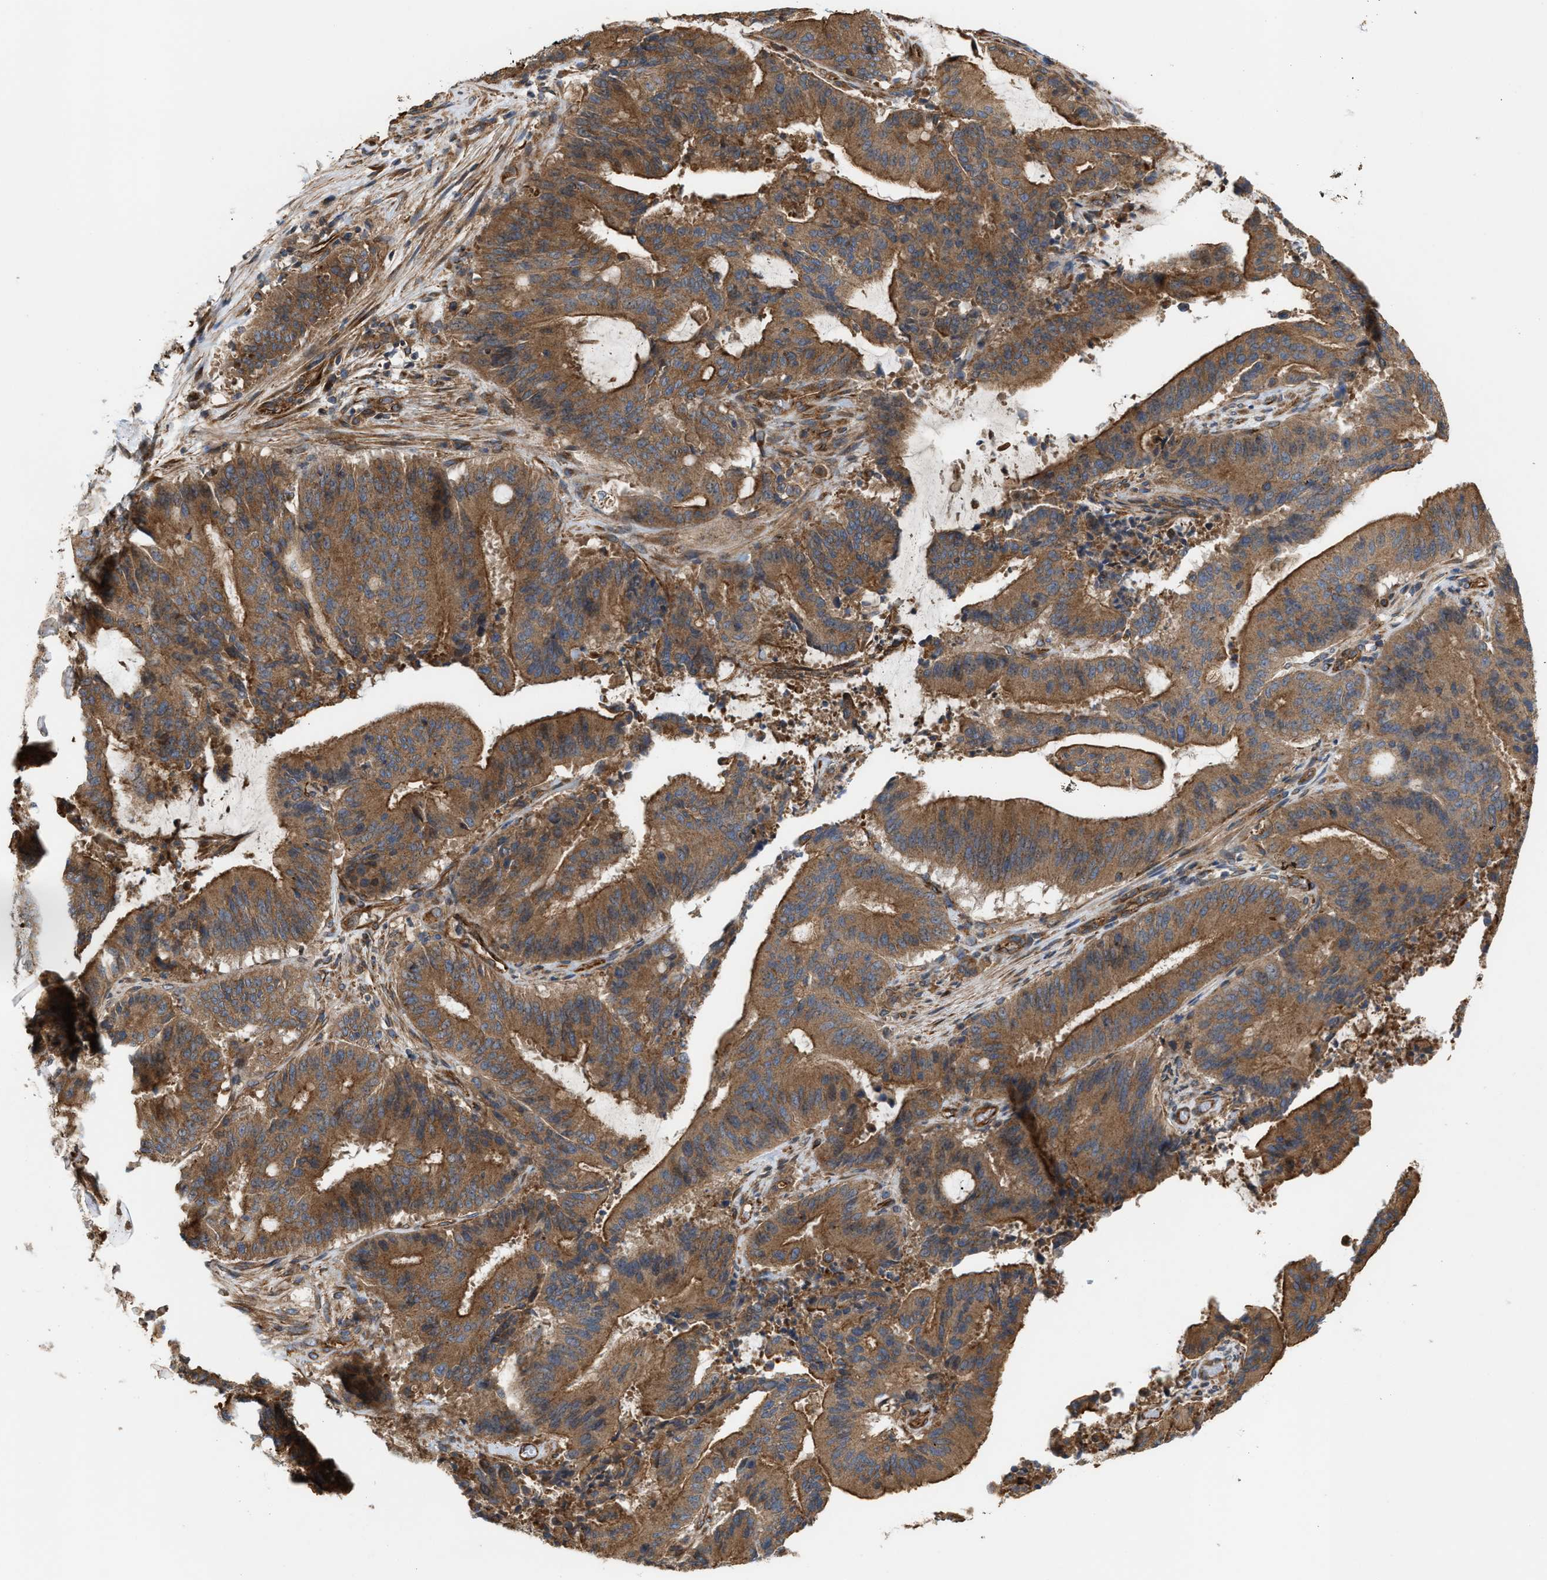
{"staining": {"intensity": "moderate", "quantity": ">75%", "location": "cytoplasmic/membranous"}, "tissue": "liver cancer", "cell_type": "Tumor cells", "image_type": "cancer", "snomed": [{"axis": "morphology", "description": "Normal tissue, NOS"}, {"axis": "morphology", "description": "Cholangiocarcinoma"}, {"axis": "topography", "description": "Liver"}, {"axis": "topography", "description": "Peripheral nerve tissue"}], "caption": "Brown immunohistochemical staining in human liver cholangiocarcinoma demonstrates moderate cytoplasmic/membranous staining in about >75% of tumor cells. (DAB IHC, brown staining for protein, blue staining for nuclei).", "gene": "EPS15L1", "patient": {"sex": "female", "age": 73}}